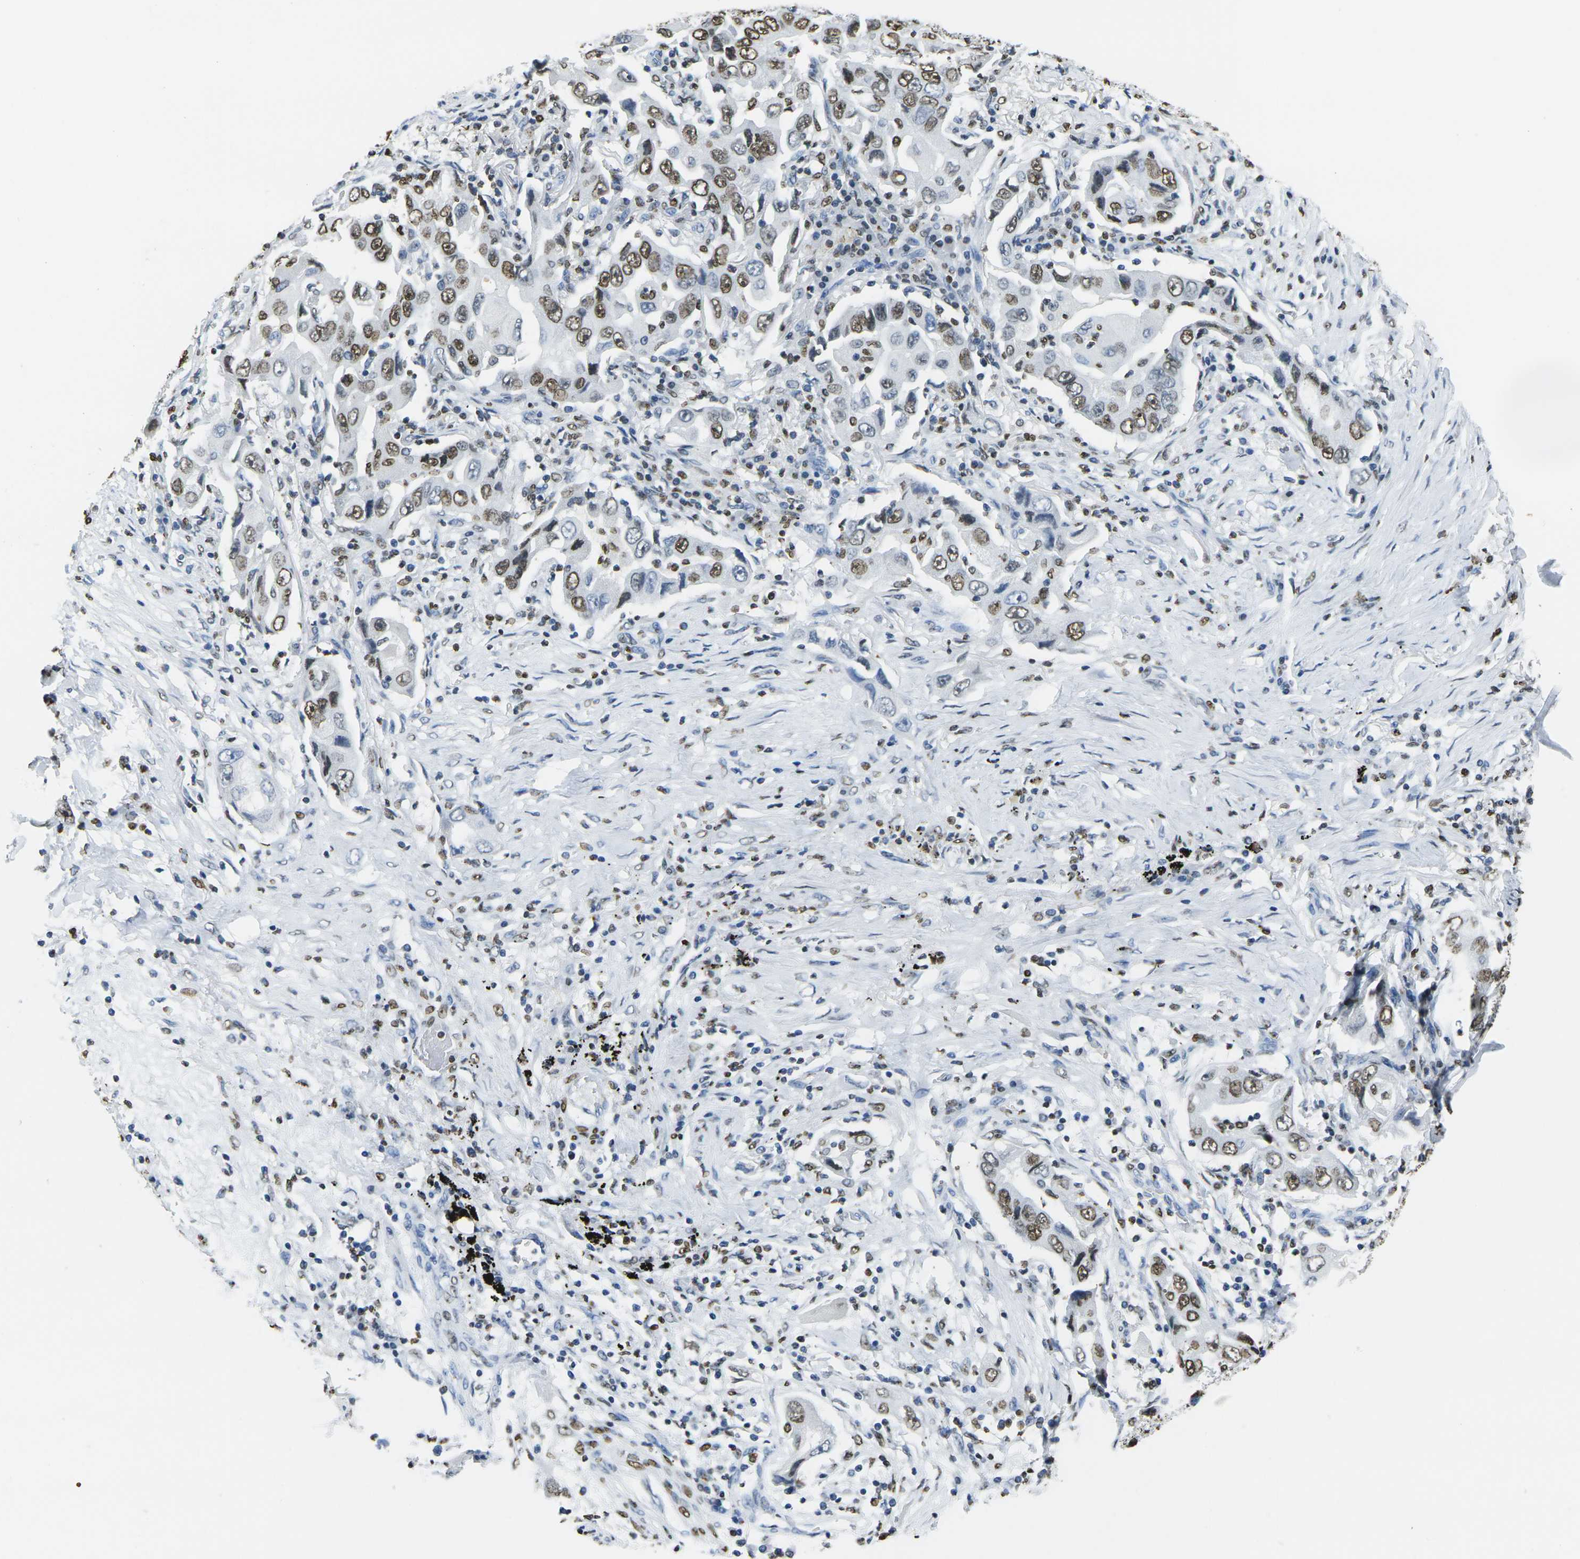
{"staining": {"intensity": "strong", "quantity": "25%-75%", "location": "nuclear"}, "tissue": "lung cancer", "cell_type": "Tumor cells", "image_type": "cancer", "snomed": [{"axis": "morphology", "description": "Adenocarcinoma, NOS"}, {"axis": "topography", "description": "Lung"}], "caption": "Brown immunohistochemical staining in lung cancer shows strong nuclear positivity in about 25%-75% of tumor cells.", "gene": "DRAXIN", "patient": {"sex": "female", "age": 65}}